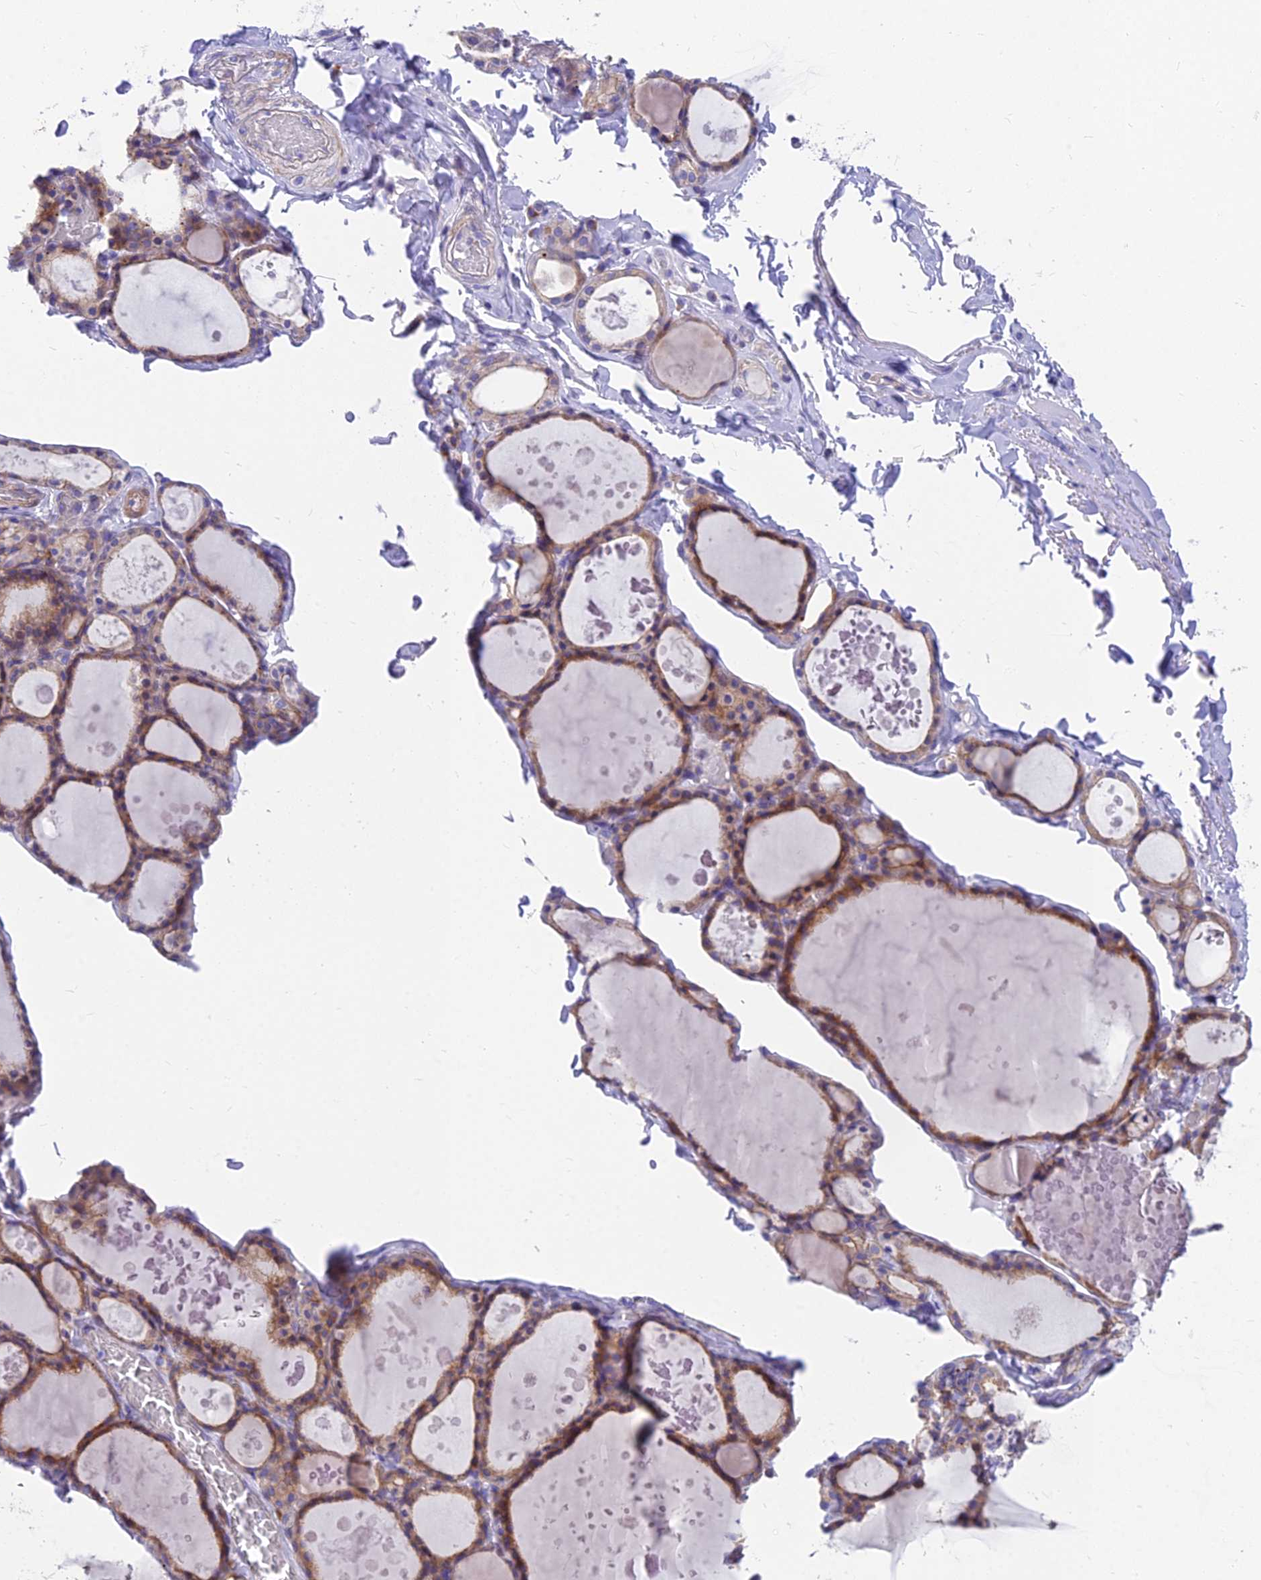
{"staining": {"intensity": "moderate", "quantity": ">75%", "location": "cytoplasmic/membranous"}, "tissue": "thyroid gland", "cell_type": "Glandular cells", "image_type": "normal", "snomed": [{"axis": "morphology", "description": "Normal tissue, NOS"}, {"axis": "topography", "description": "Thyroid gland"}], "caption": "A brown stain highlights moderate cytoplasmic/membranous positivity of a protein in glandular cells of normal human thyroid gland.", "gene": "MVB12A", "patient": {"sex": "male", "age": 56}}